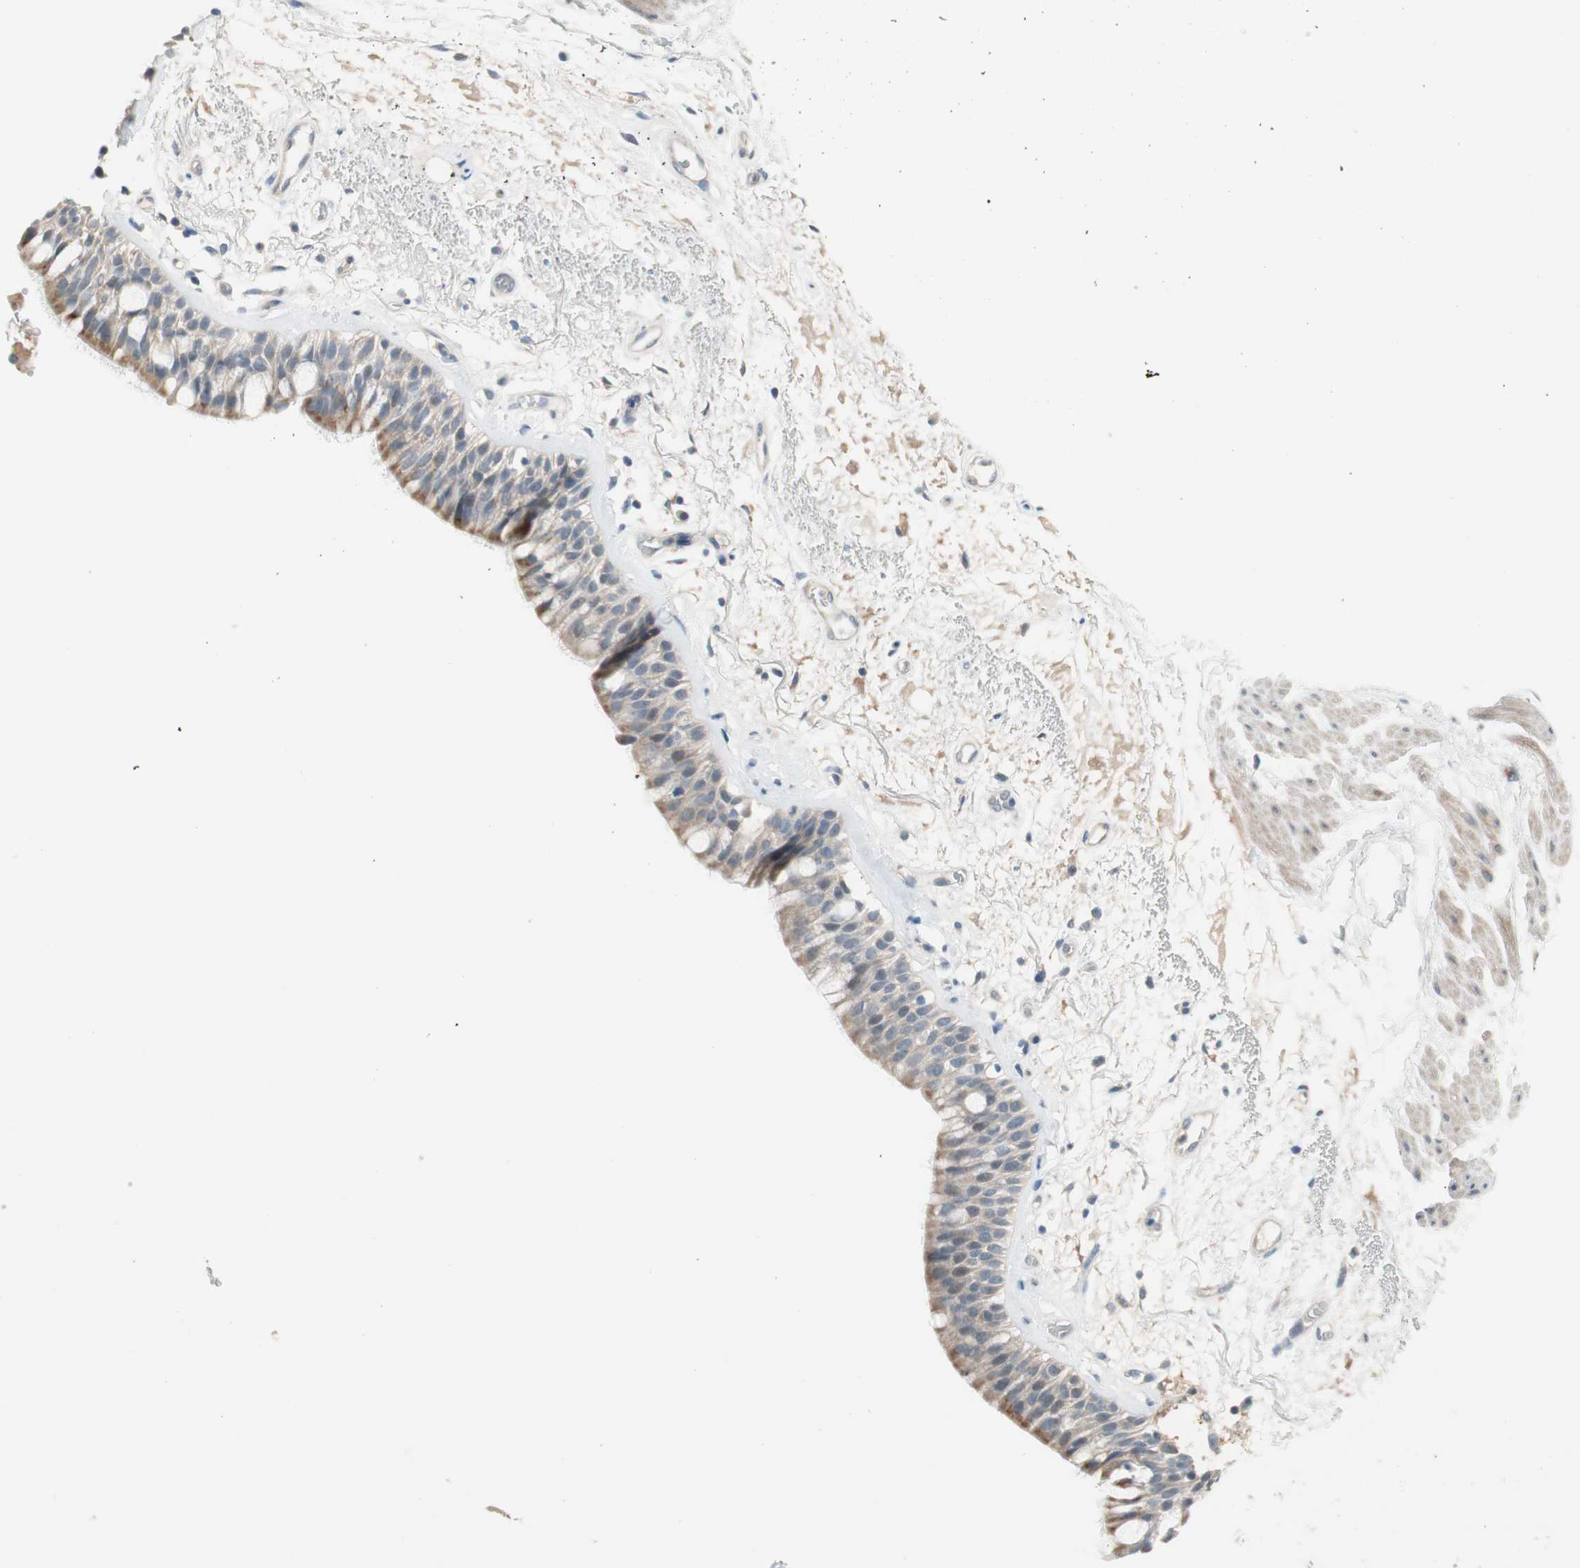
{"staining": {"intensity": "weak", "quantity": "<25%", "location": "cytoplasmic/membranous"}, "tissue": "bronchus", "cell_type": "Respiratory epithelial cells", "image_type": "normal", "snomed": [{"axis": "morphology", "description": "Normal tissue, NOS"}, {"axis": "topography", "description": "Bronchus"}], "caption": "IHC photomicrograph of normal bronchus: bronchus stained with DAB (3,3'-diaminobenzidine) displays no significant protein staining in respiratory epithelial cells.", "gene": "PDZK1", "patient": {"sex": "male", "age": 66}}